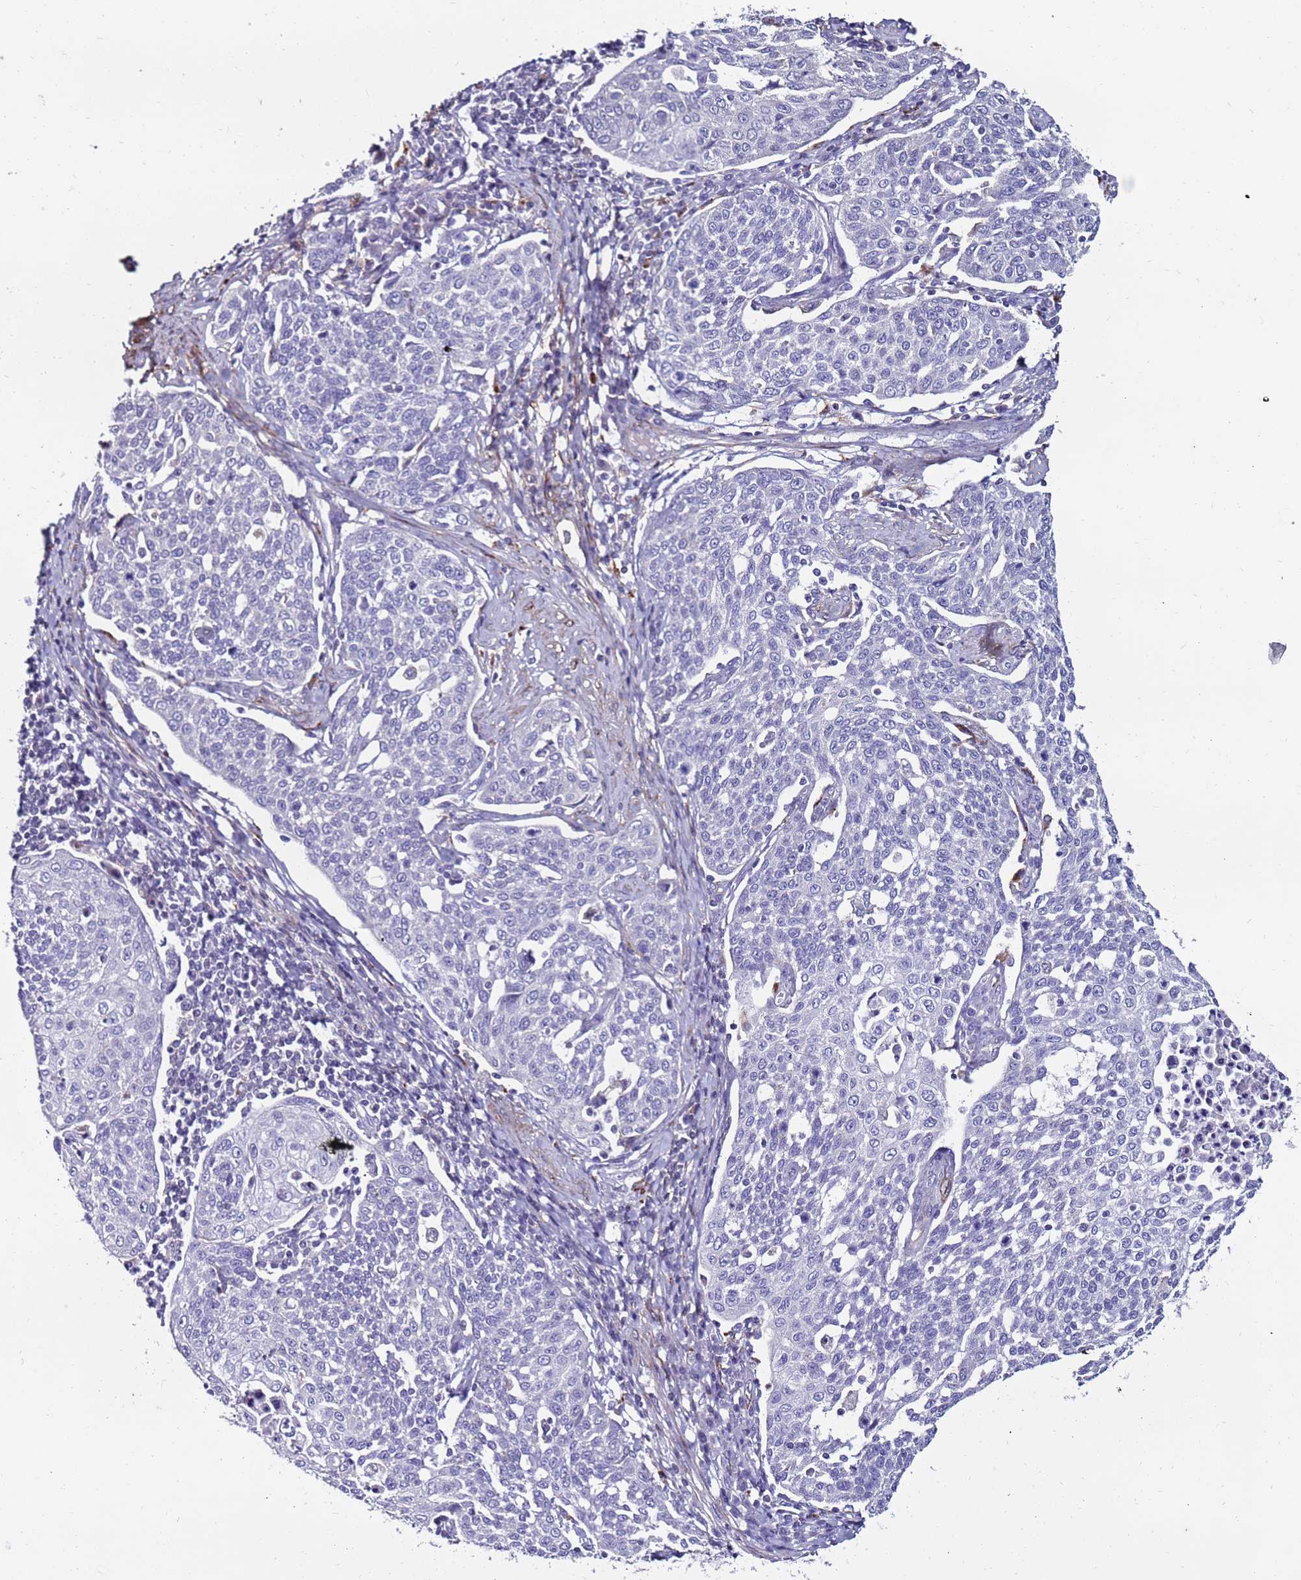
{"staining": {"intensity": "negative", "quantity": "none", "location": "none"}, "tissue": "cervical cancer", "cell_type": "Tumor cells", "image_type": "cancer", "snomed": [{"axis": "morphology", "description": "Squamous cell carcinoma, NOS"}, {"axis": "topography", "description": "Cervix"}], "caption": "A high-resolution image shows immunohistochemistry staining of cervical cancer, which shows no significant expression in tumor cells.", "gene": "CLEC4M", "patient": {"sex": "female", "age": 34}}